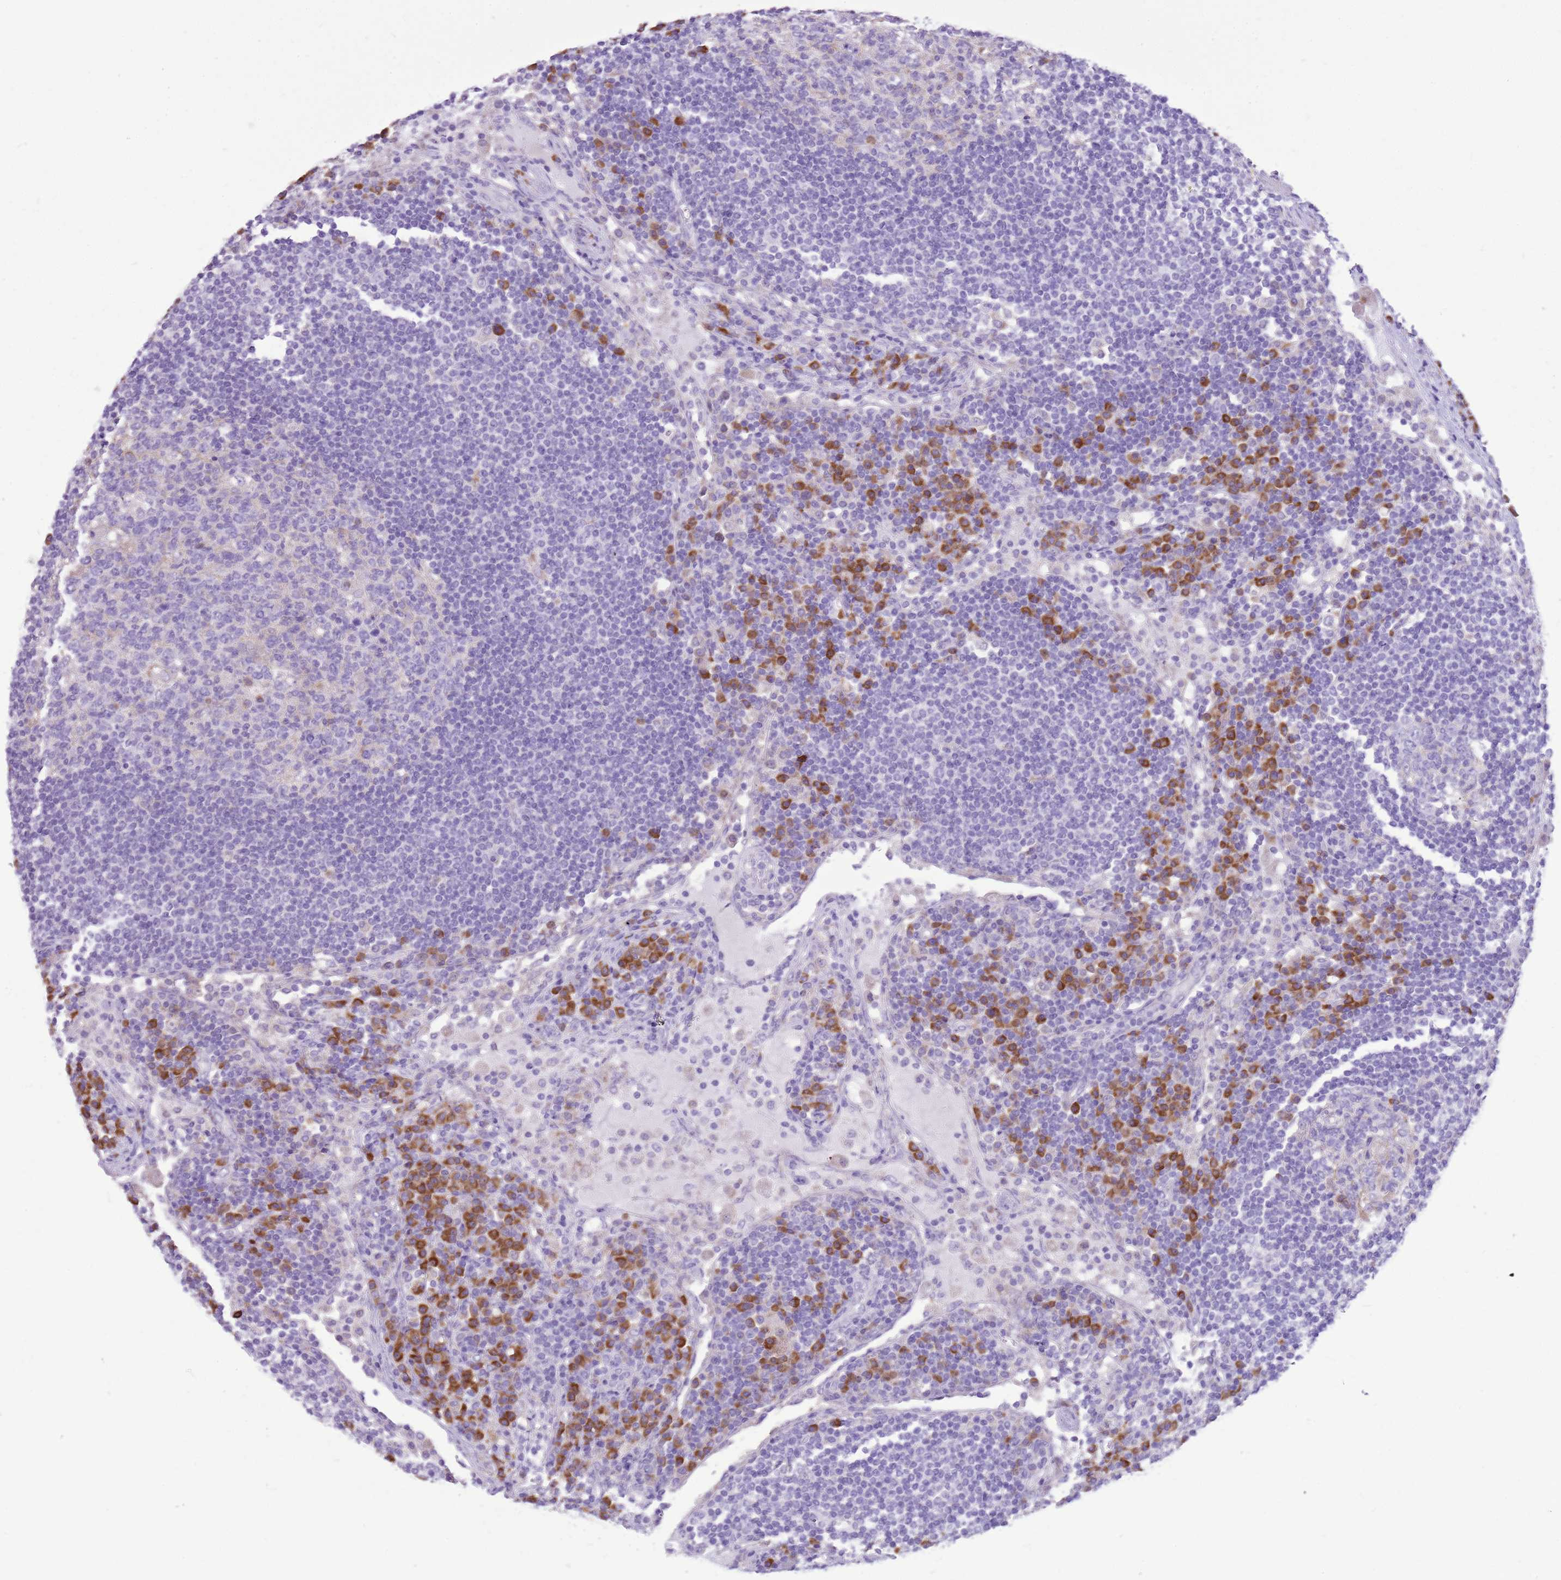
{"staining": {"intensity": "negative", "quantity": "none", "location": "none"}, "tissue": "lymph node", "cell_type": "Germinal center cells", "image_type": "normal", "snomed": [{"axis": "morphology", "description": "Normal tissue, NOS"}, {"axis": "topography", "description": "Lymph node"}], "caption": "IHC of unremarkable human lymph node exhibits no expression in germinal center cells. (Brightfield microscopy of DAB (3,3'-diaminobenzidine) immunohistochemistry at high magnification).", "gene": "AAR2", "patient": {"sex": "female", "age": 53}}